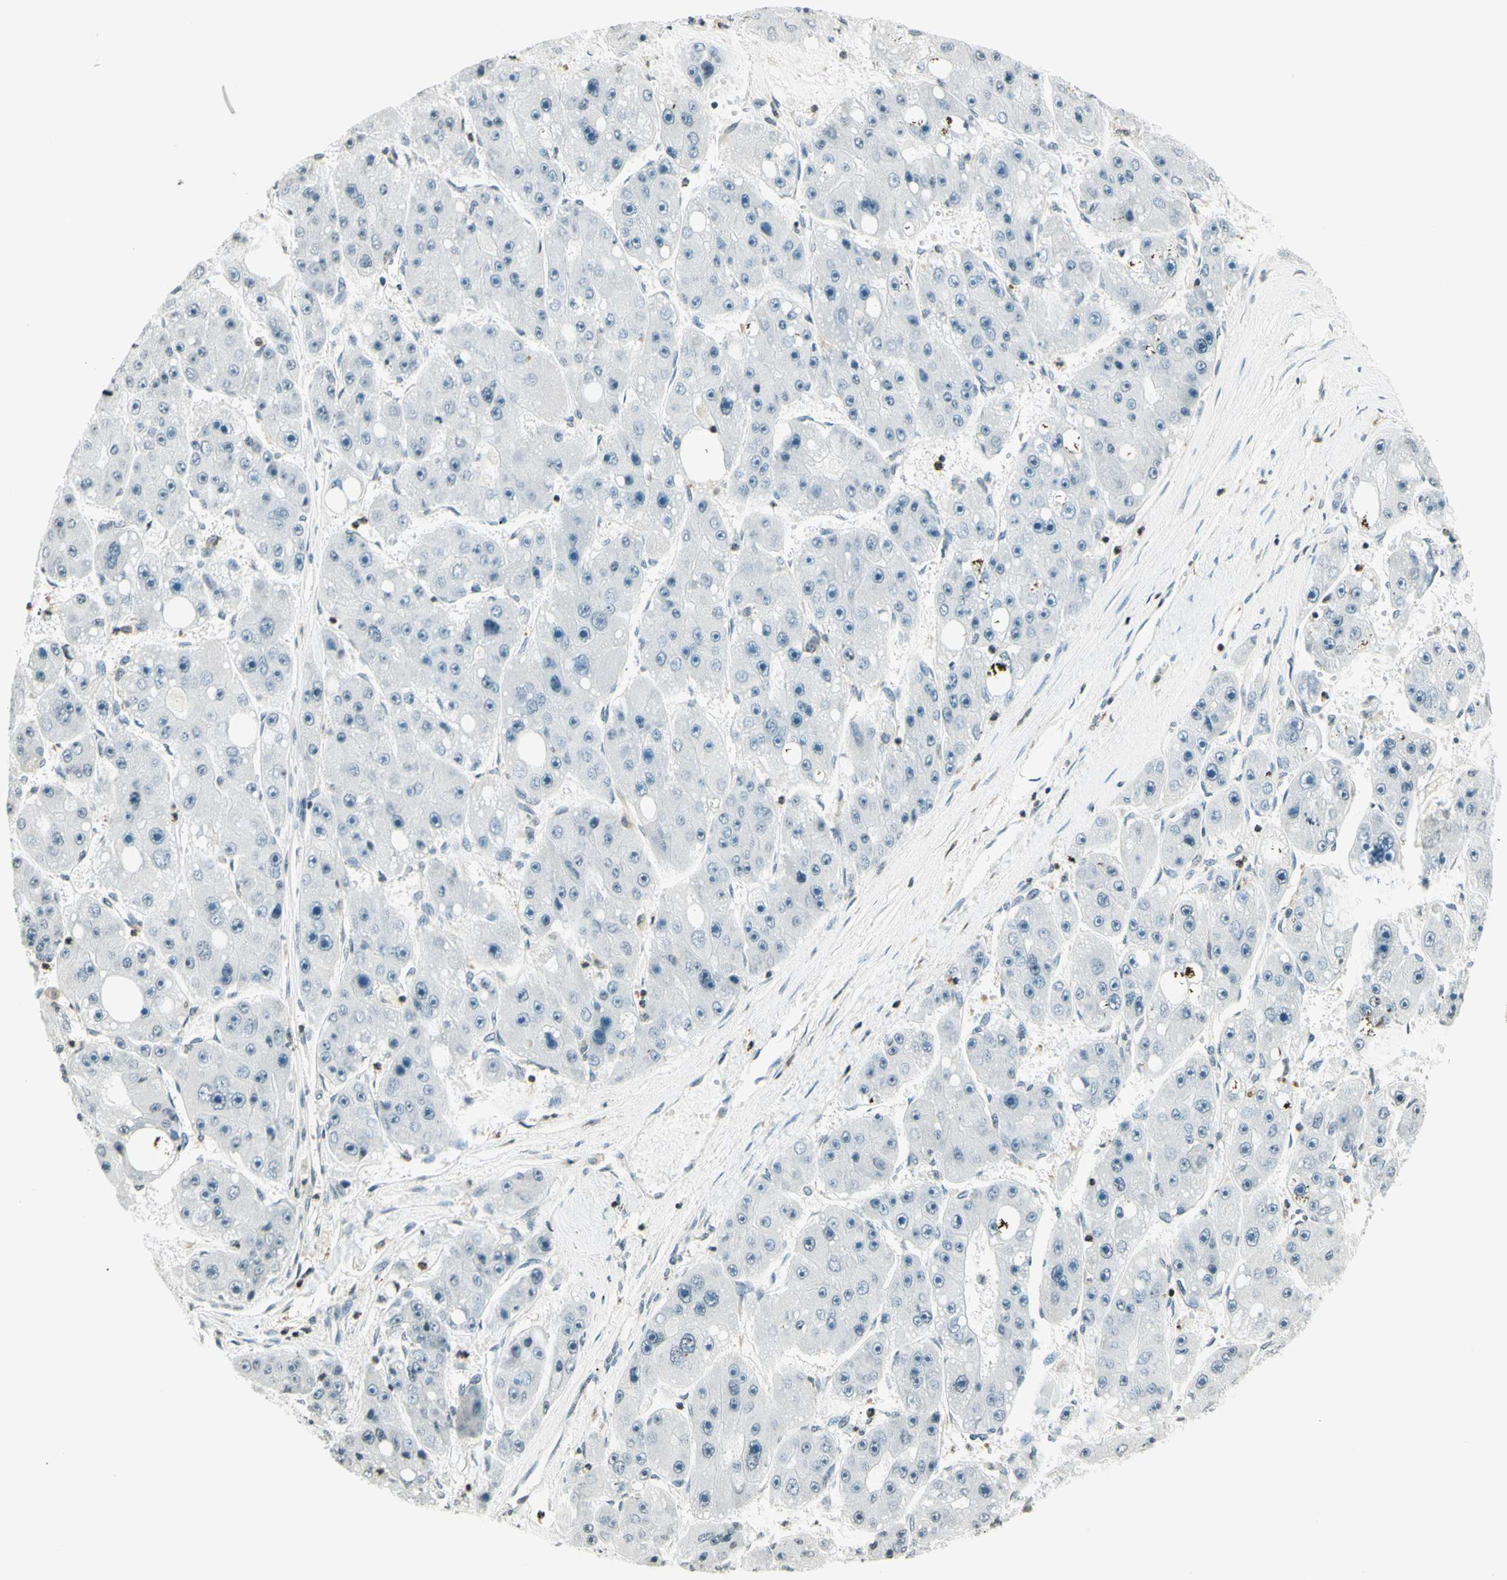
{"staining": {"intensity": "negative", "quantity": "none", "location": "none"}, "tissue": "liver cancer", "cell_type": "Tumor cells", "image_type": "cancer", "snomed": [{"axis": "morphology", "description": "Carcinoma, Hepatocellular, NOS"}, {"axis": "topography", "description": "Liver"}], "caption": "Tumor cells show no significant protein staining in liver cancer.", "gene": "WIPF1", "patient": {"sex": "female", "age": 61}}